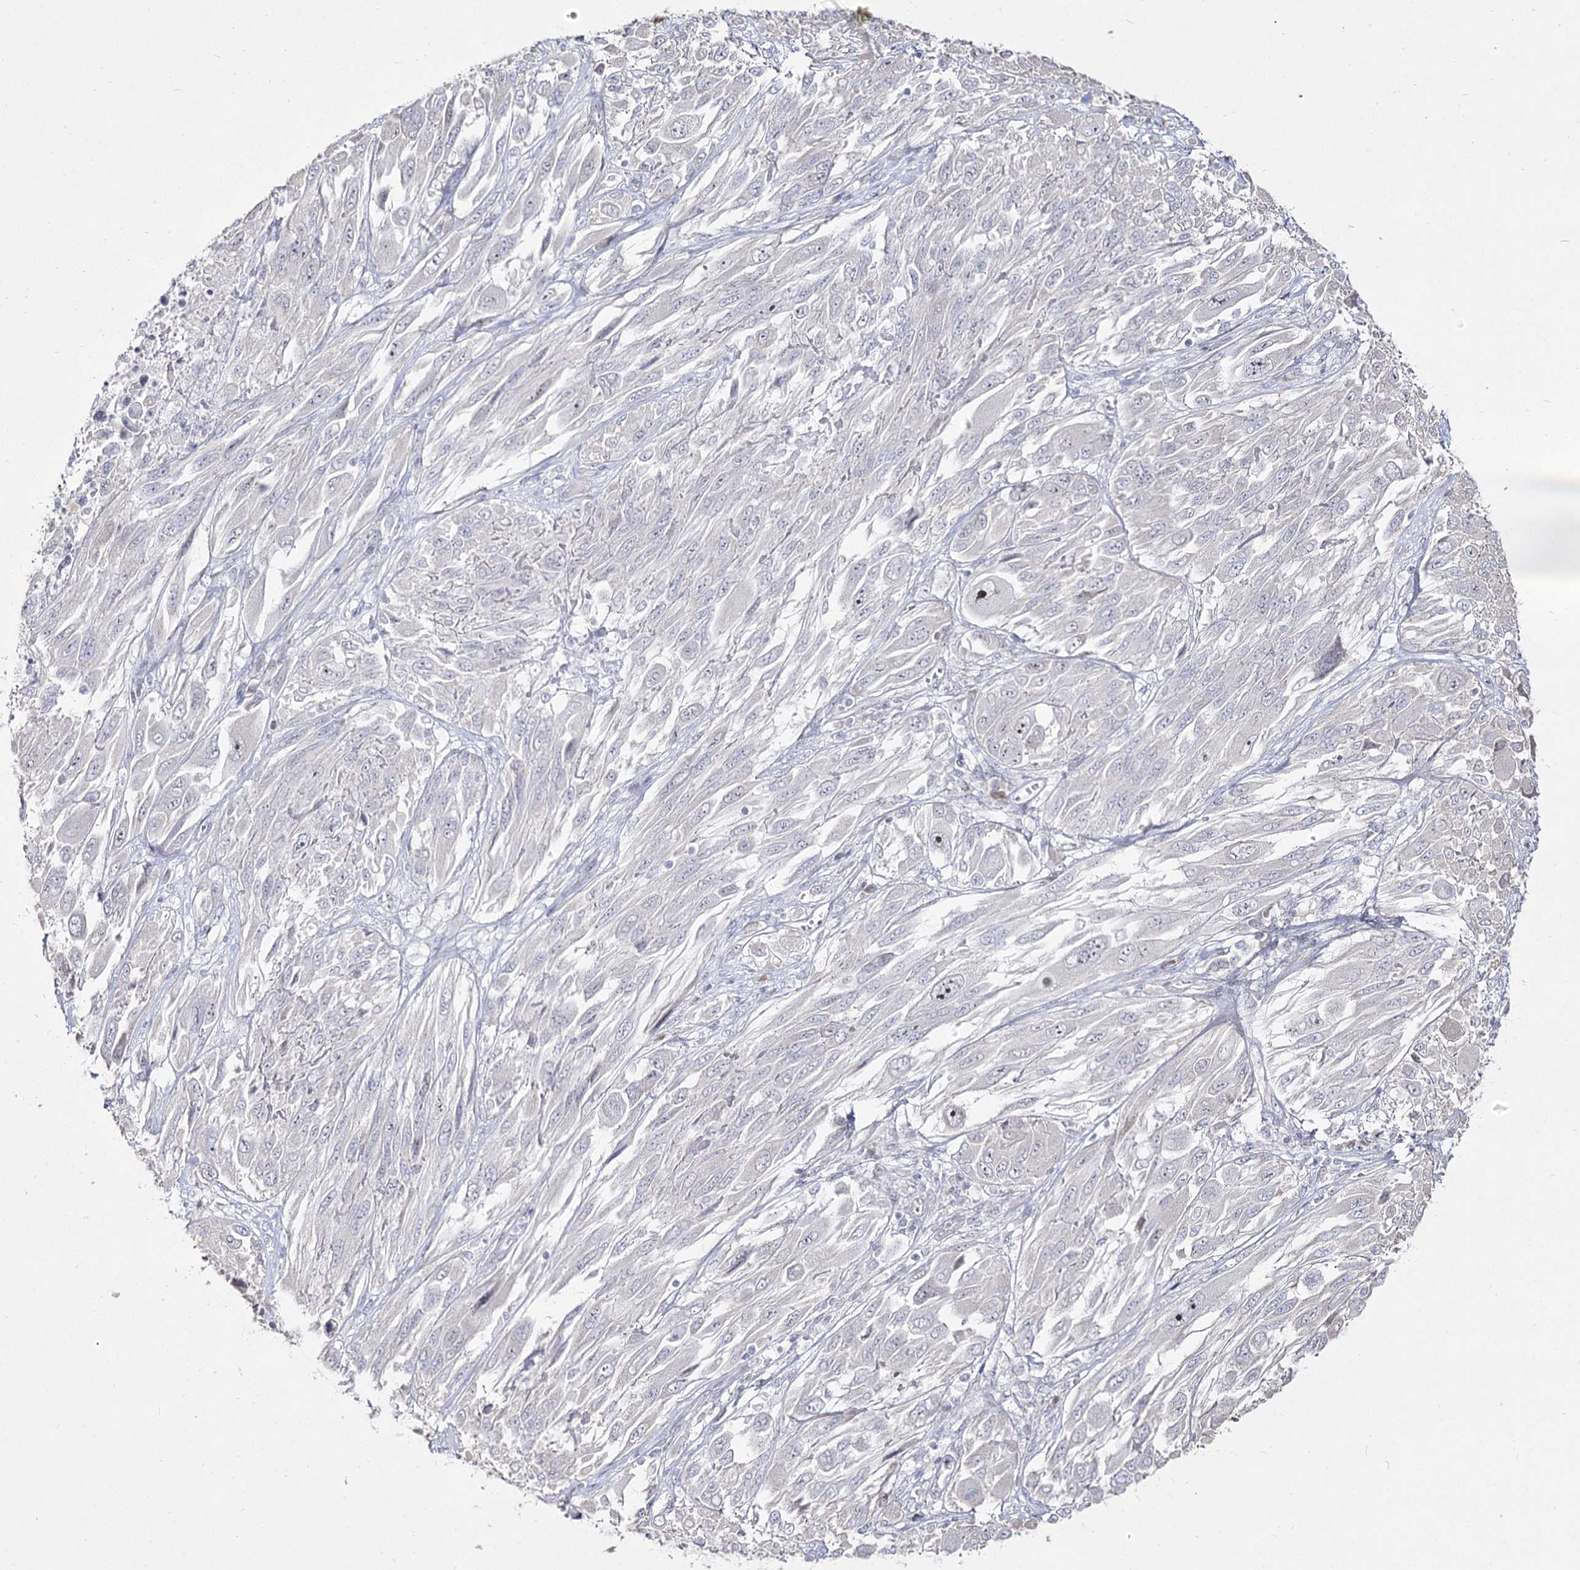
{"staining": {"intensity": "negative", "quantity": "none", "location": "none"}, "tissue": "melanoma", "cell_type": "Tumor cells", "image_type": "cancer", "snomed": [{"axis": "morphology", "description": "Malignant melanoma, NOS"}, {"axis": "topography", "description": "Skin"}], "caption": "High power microscopy histopathology image of an IHC photomicrograph of melanoma, revealing no significant positivity in tumor cells.", "gene": "DDX50", "patient": {"sex": "female", "age": 91}}